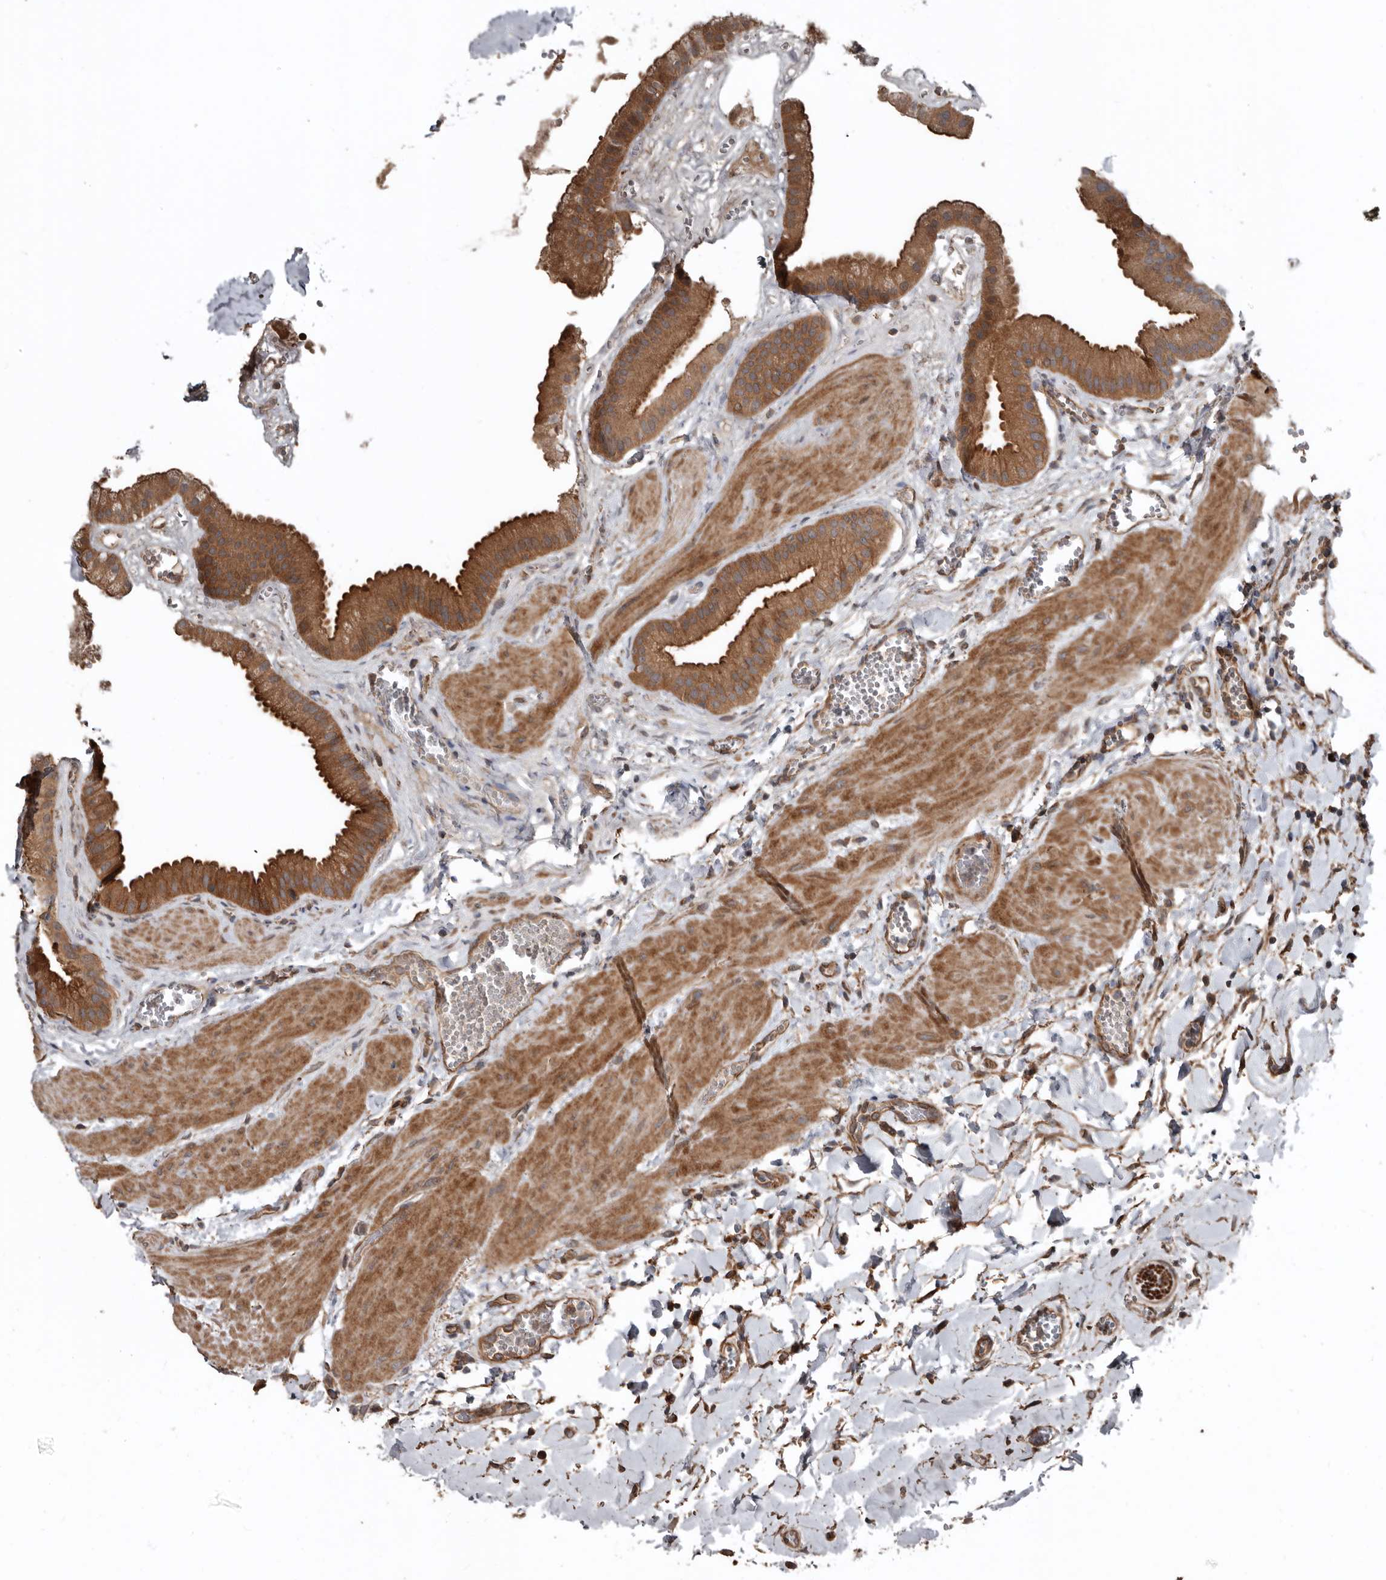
{"staining": {"intensity": "moderate", "quantity": ">75%", "location": "cytoplasmic/membranous"}, "tissue": "gallbladder", "cell_type": "Glandular cells", "image_type": "normal", "snomed": [{"axis": "morphology", "description": "Normal tissue, NOS"}, {"axis": "topography", "description": "Gallbladder"}], "caption": "This photomicrograph demonstrates immunohistochemistry staining of normal human gallbladder, with medium moderate cytoplasmic/membranous staining in approximately >75% of glandular cells.", "gene": "EXOC3L1", "patient": {"sex": "male", "age": 55}}